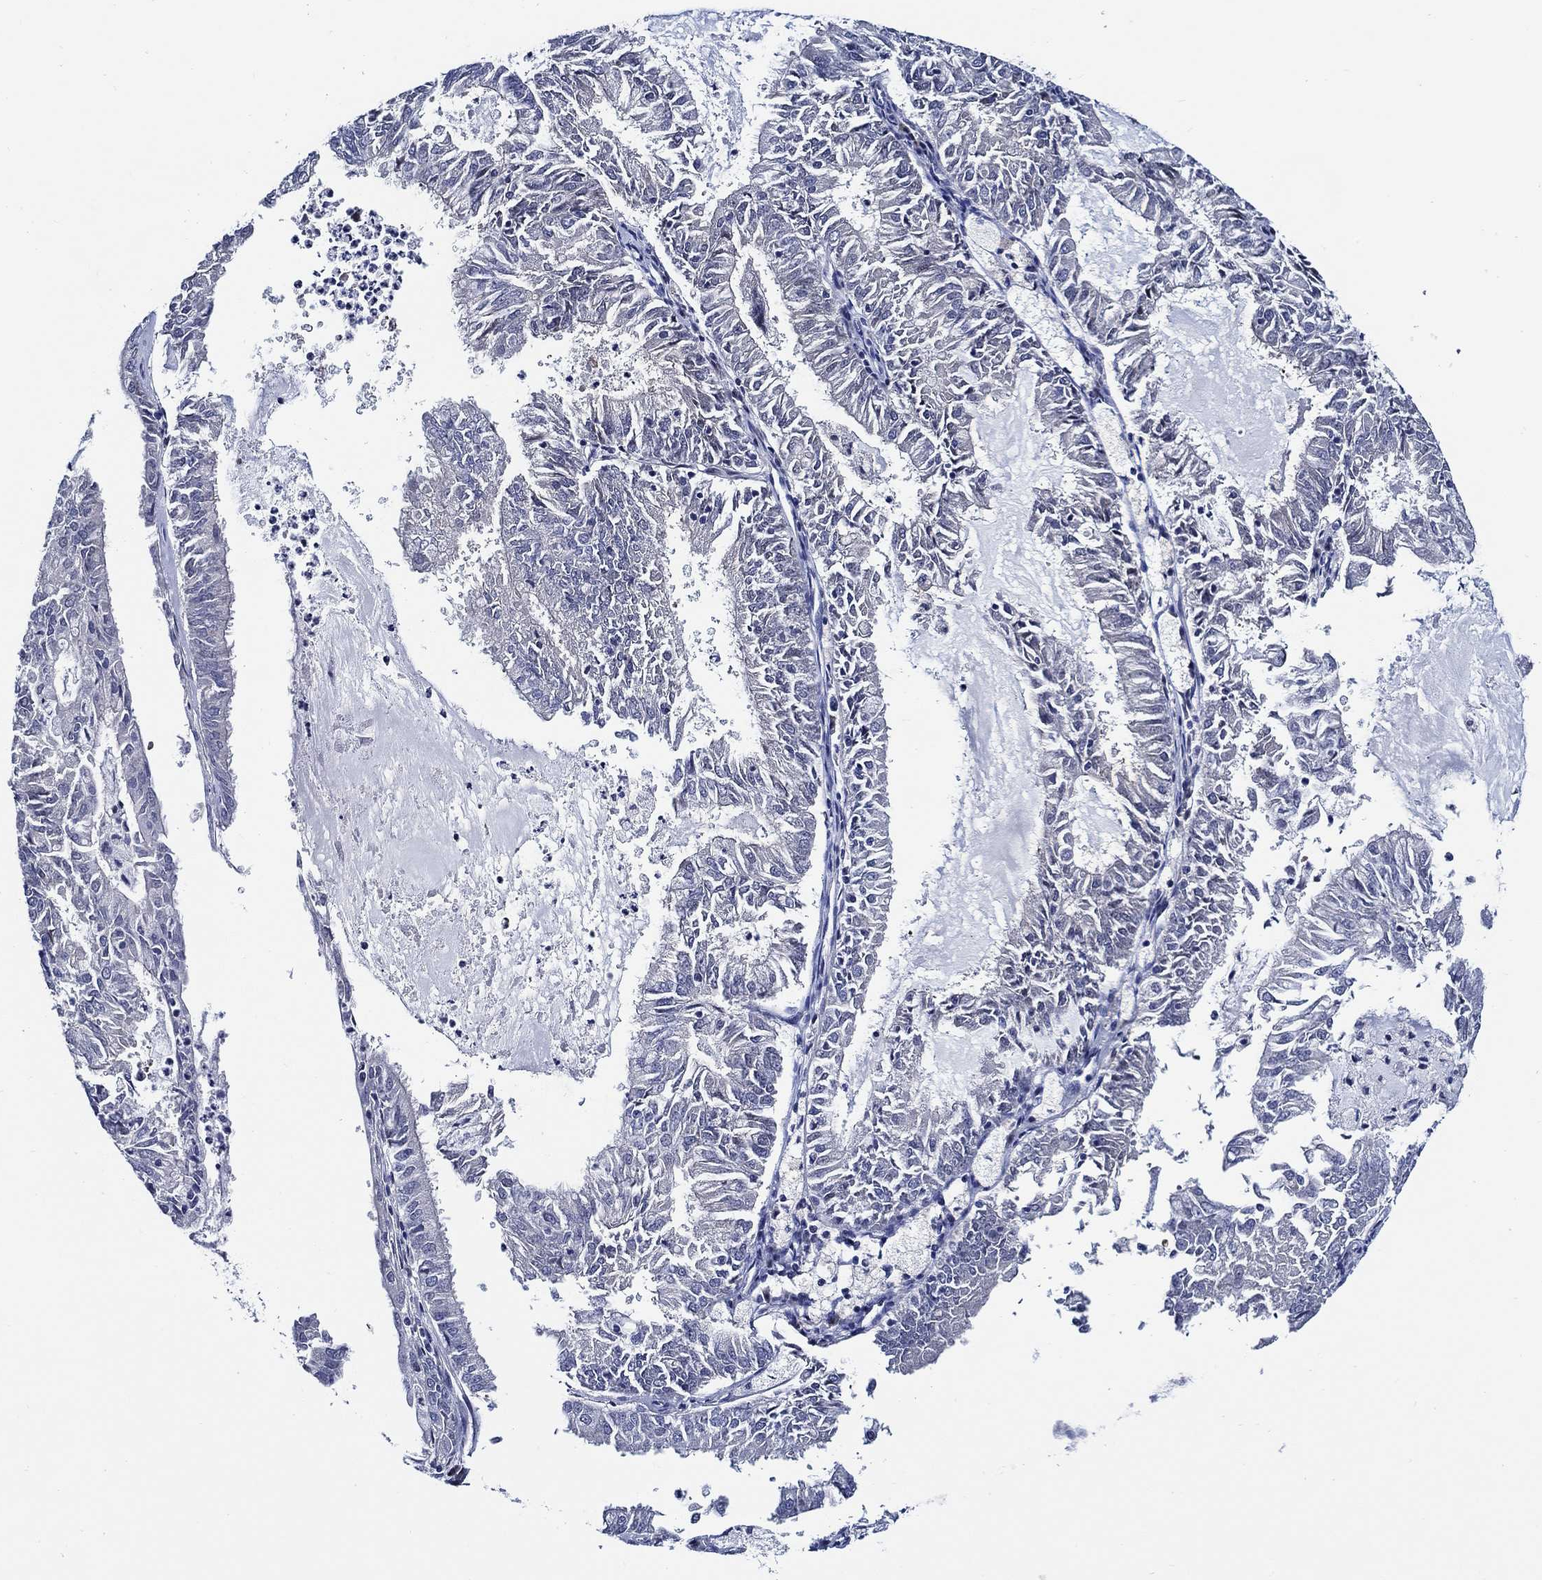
{"staining": {"intensity": "negative", "quantity": "none", "location": "none"}, "tissue": "endometrial cancer", "cell_type": "Tumor cells", "image_type": "cancer", "snomed": [{"axis": "morphology", "description": "Adenocarcinoma, NOS"}, {"axis": "topography", "description": "Endometrium"}], "caption": "Adenocarcinoma (endometrial) was stained to show a protein in brown. There is no significant expression in tumor cells.", "gene": "C8orf48", "patient": {"sex": "female", "age": 57}}